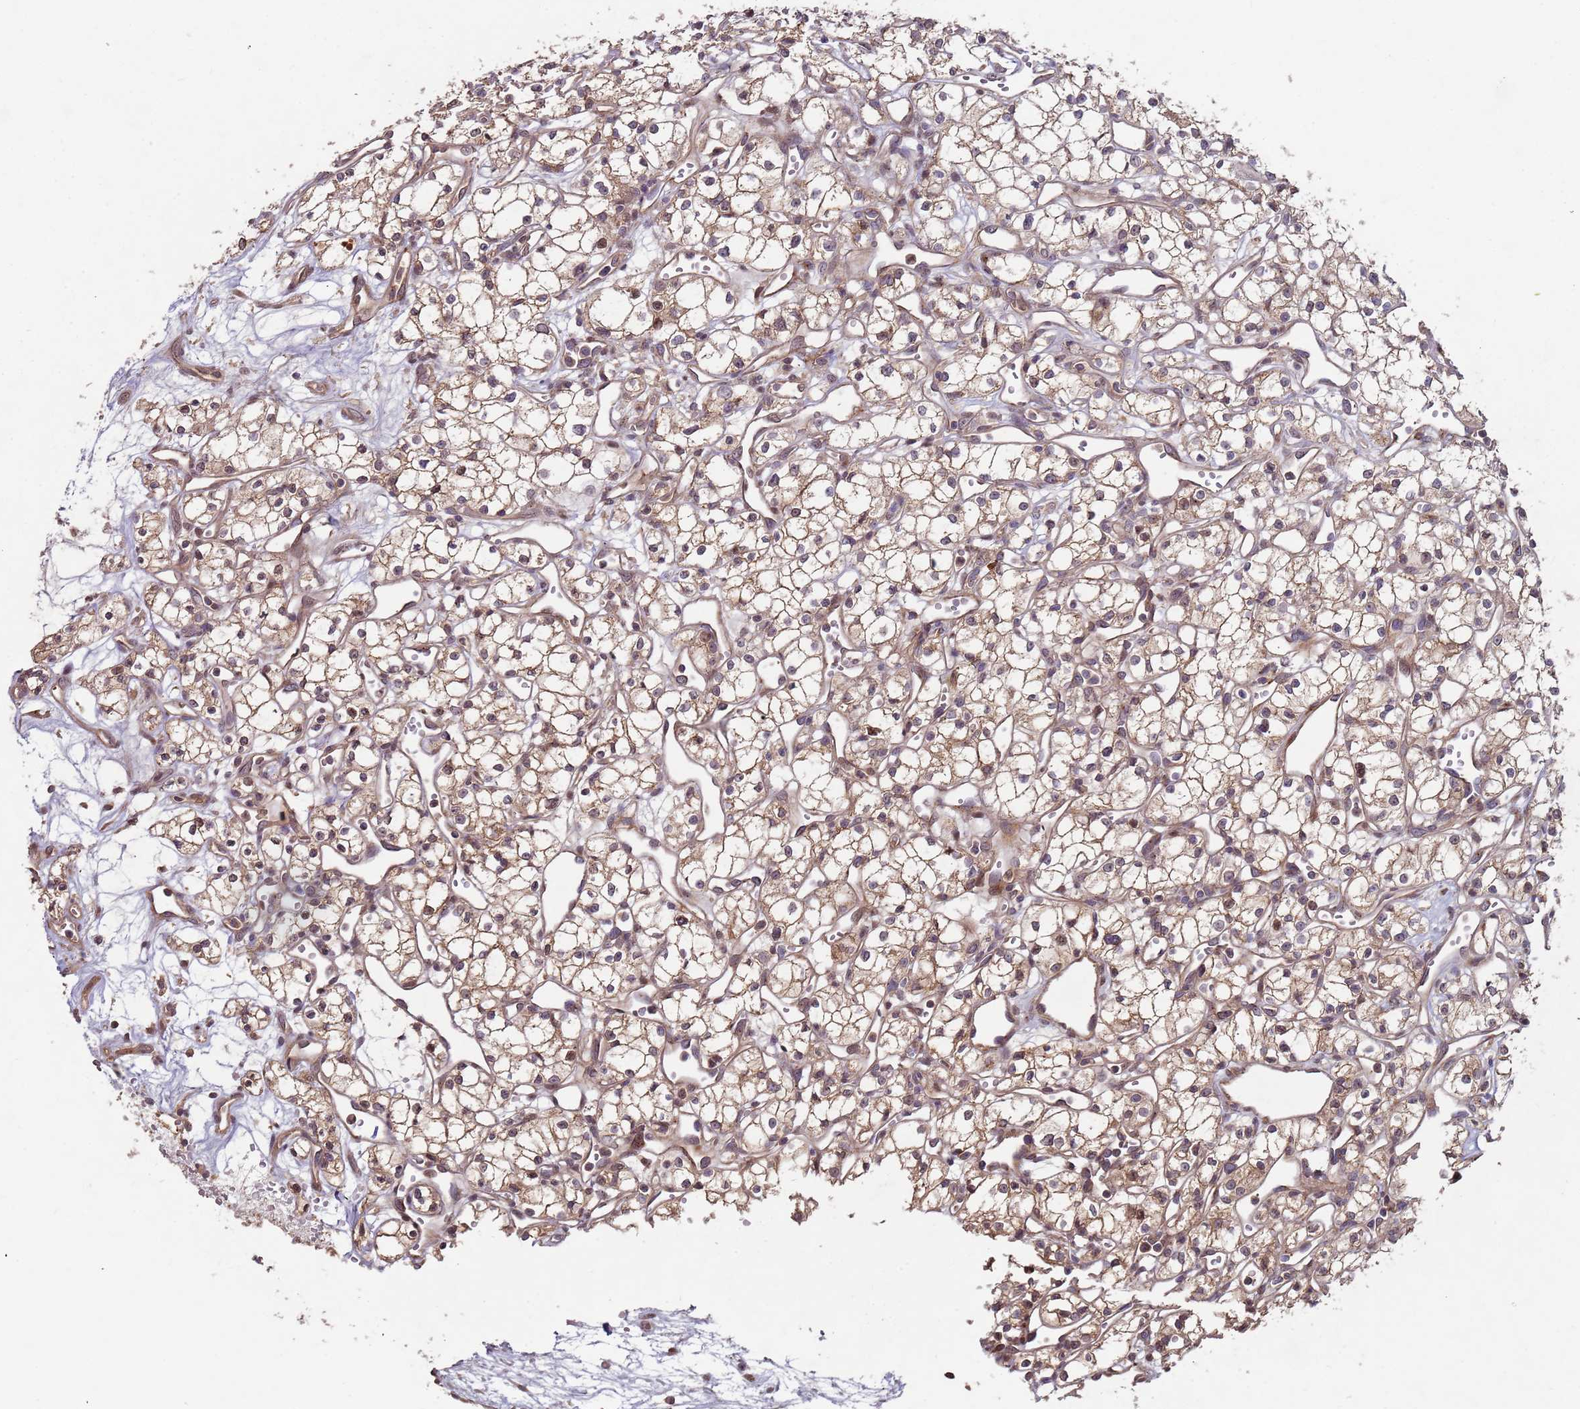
{"staining": {"intensity": "moderate", "quantity": ">75%", "location": "cytoplasmic/membranous"}, "tissue": "renal cancer", "cell_type": "Tumor cells", "image_type": "cancer", "snomed": [{"axis": "morphology", "description": "Adenocarcinoma, NOS"}, {"axis": "topography", "description": "Kidney"}], "caption": "A micrograph of human renal cancer stained for a protein reveals moderate cytoplasmic/membranous brown staining in tumor cells.", "gene": "KANSL1L", "patient": {"sex": "male", "age": 59}}